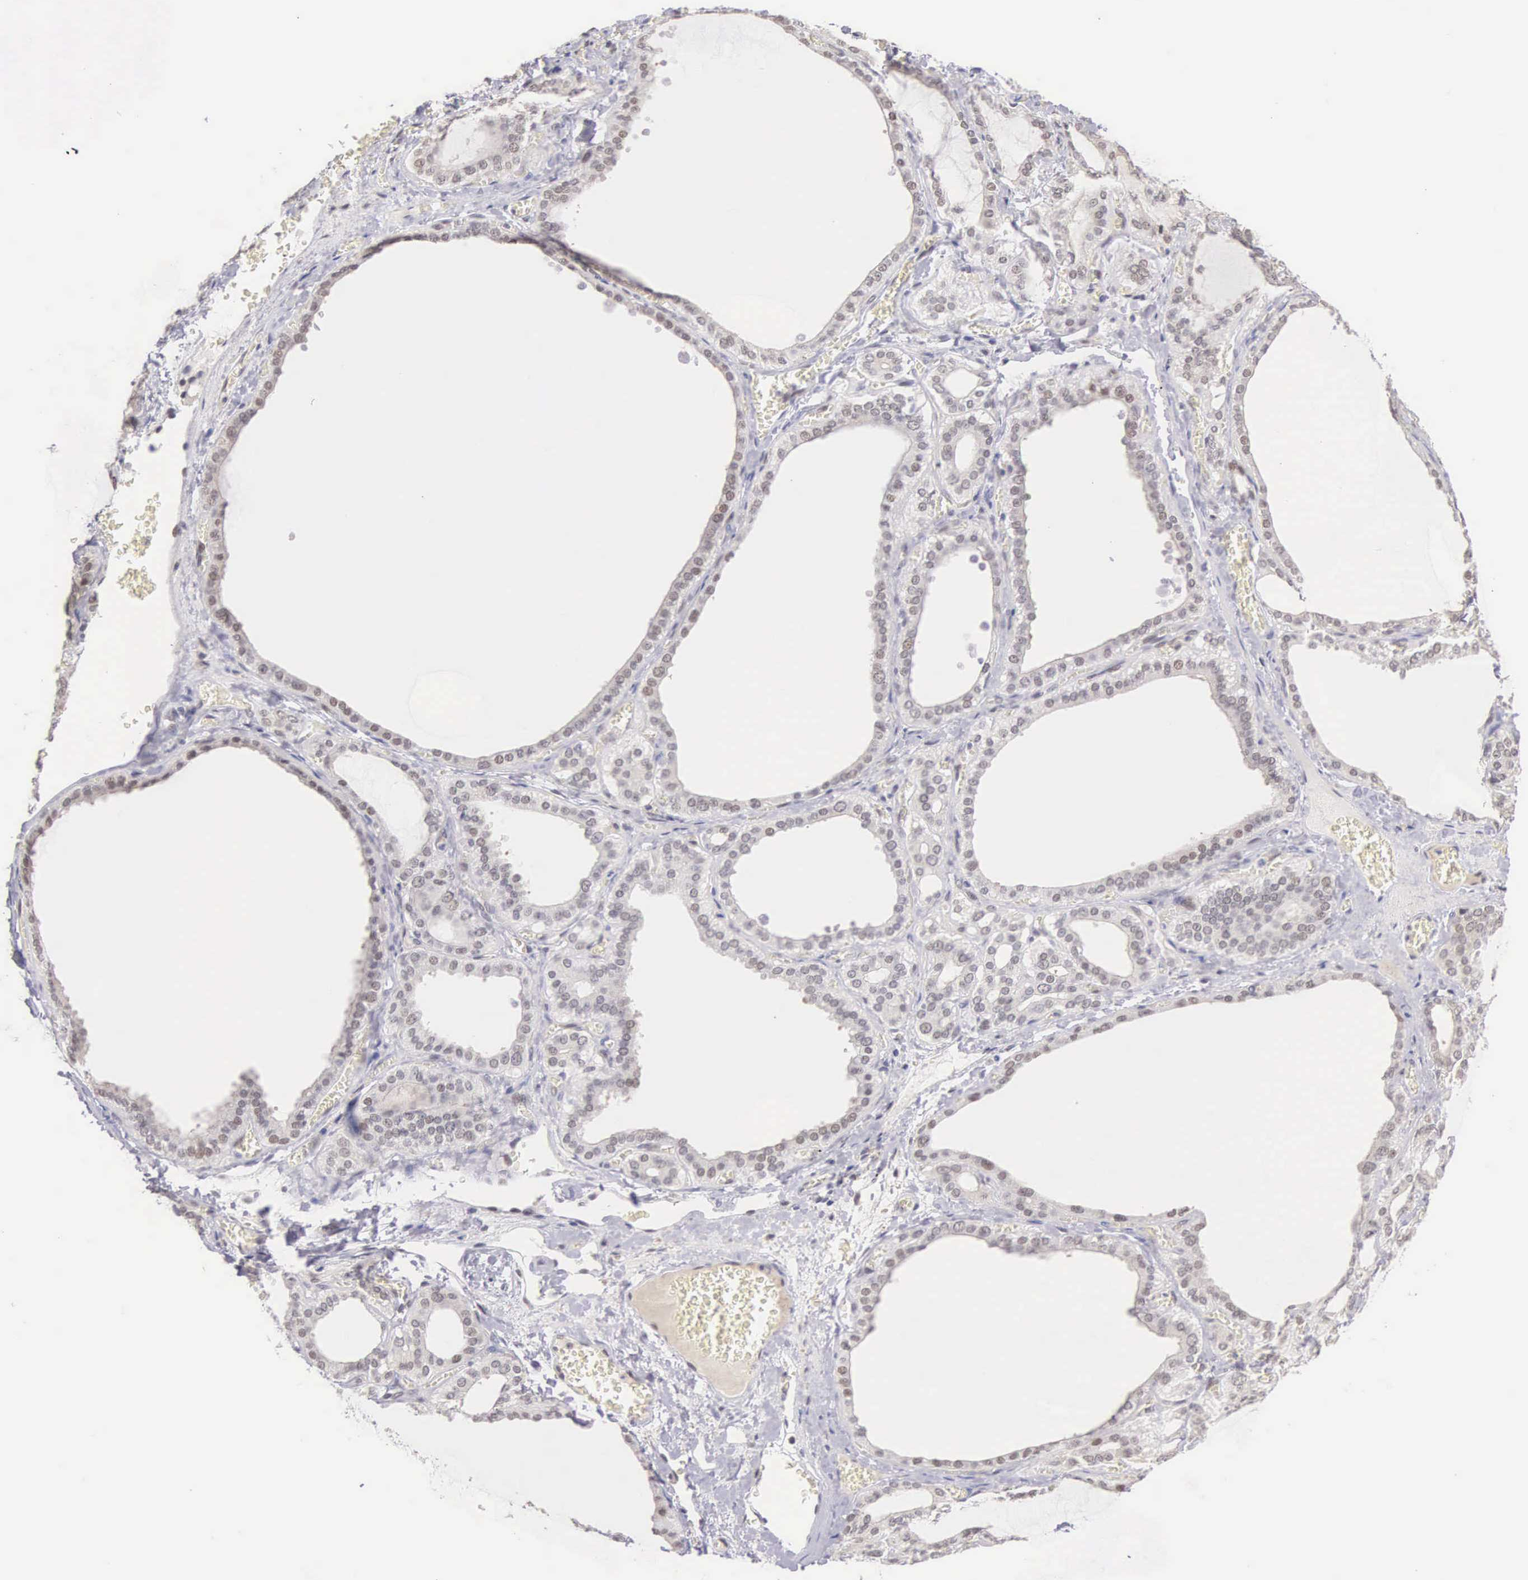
{"staining": {"intensity": "weak", "quantity": "25%-75%", "location": "nuclear"}, "tissue": "thyroid gland", "cell_type": "Glandular cells", "image_type": "normal", "snomed": [{"axis": "morphology", "description": "Normal tissue, NOS"}, {"axis": "topography", "description": "Thyroid gland"}], "caption": "An image of thyroid gland stained for a protein exhibits weak nuclear brown staining in glandular cells.", "gene": "HMGXB4", "patient": {"sex": "female", "age": 55}}